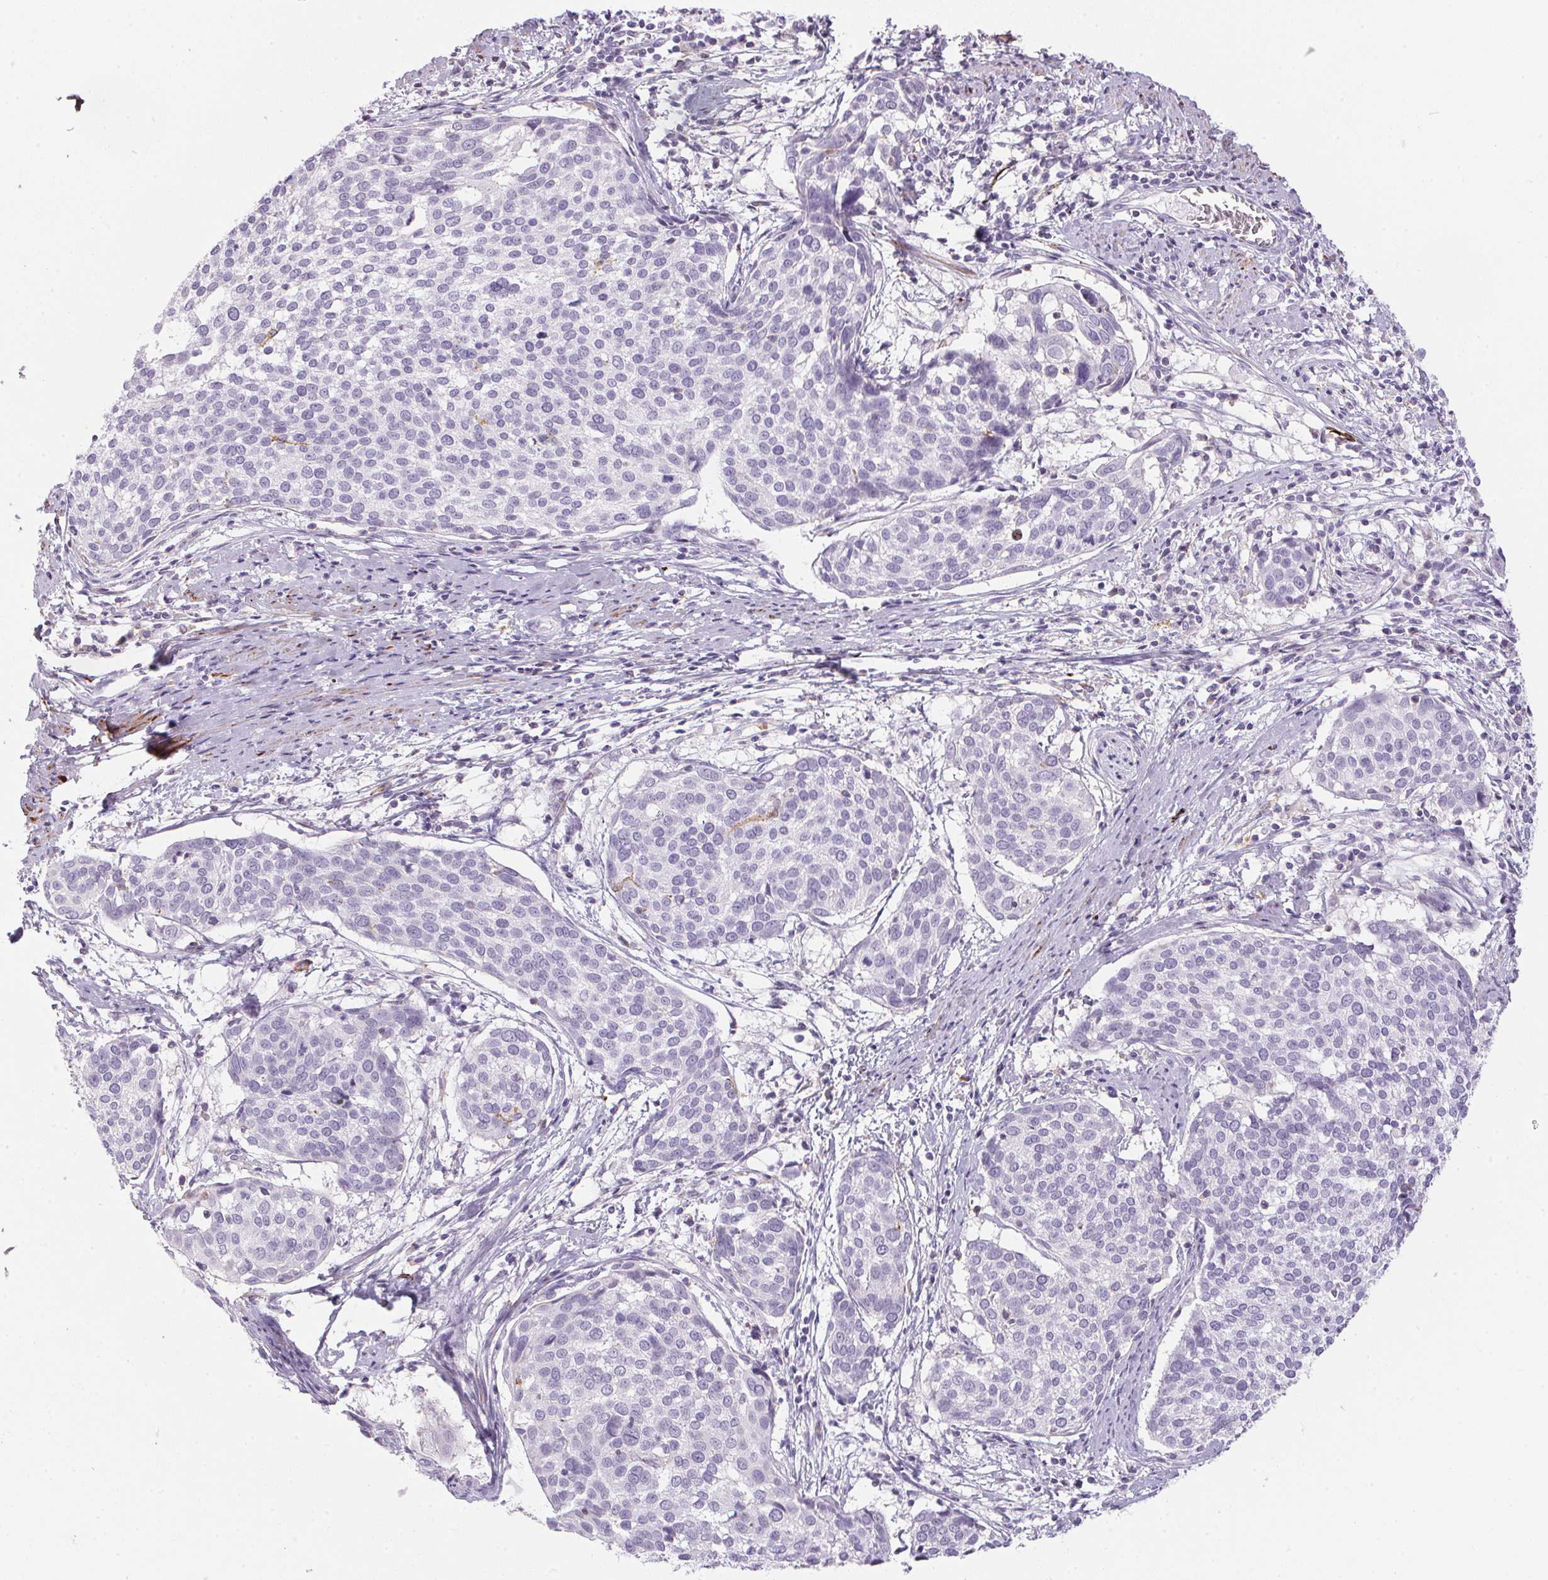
{"staining": {"intensity": "negative", "quantity": "none", "location": "none"}, "tissue": "cervical cancer", "cell_type": "Tumor cells", "image_type": "cancer", "snomed": [{"axis": "morphology", "description": "Squamous cell carcinoma, NOS"}, {"axis": "topography", "description": "Cervix"}], "caption": "Immunohistochemistry (IHC) micrograph of neoplastic tissue: human squamous cell carcinoma (cervical) stained with DAB reveals no significant protein staining in tumor cells.", "gene": "ECPAS", "patient": {"sex": "female", "age": 39}}